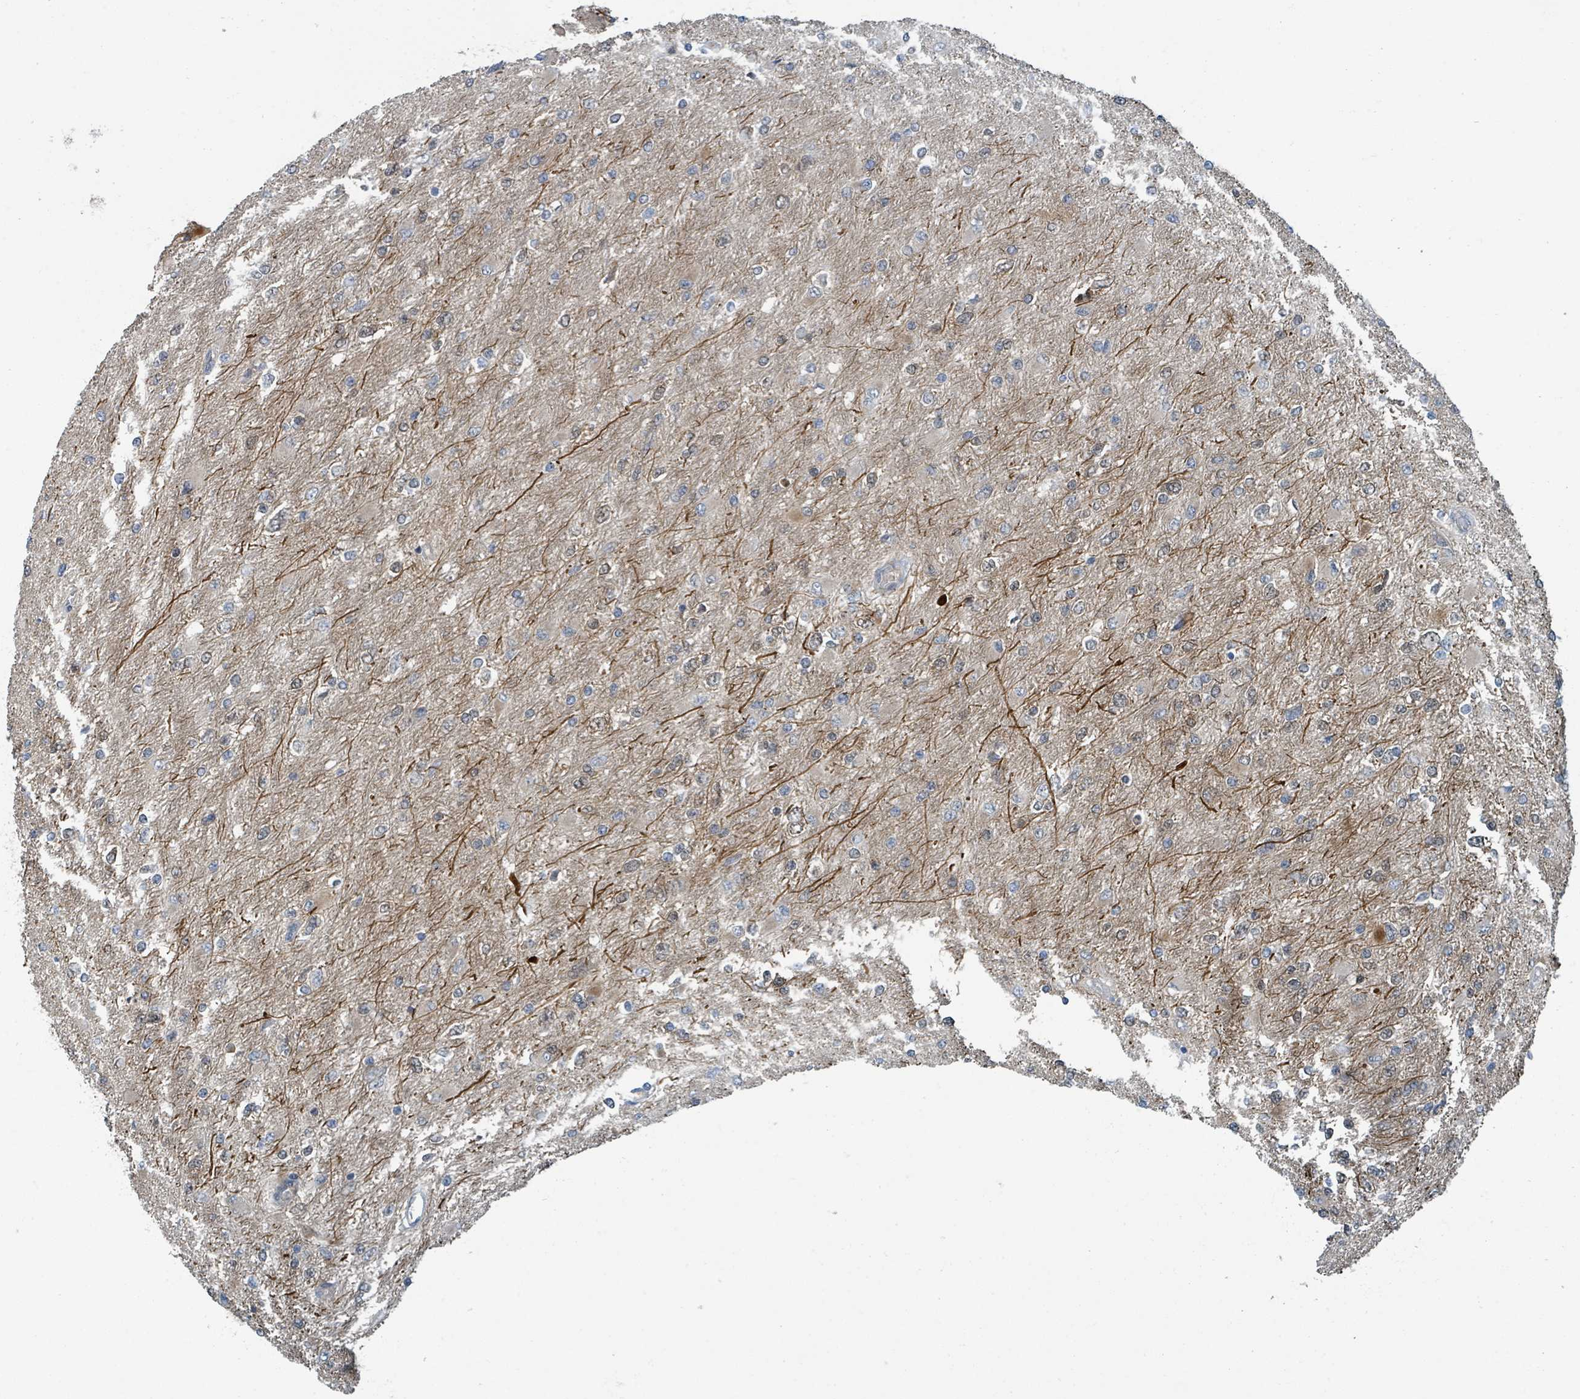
{"staining": {"intensity": "weak", "quantity": "25%-75%", "location": "cytoplasmic/membranous"}, "tissue": "glioma", "cell_type": "Tumor cells", "image_type": "cancer", "snomed": [{"axis": "morphology", "description": "Glioma, malignant, High grade"}, {"axis": "topography", "description": "Cerebral cortex"}], "caption": "Immunohistochemistry (IHC) image of glioma stained for a protein (brown), which exhibits low levels of weak cytoplasmic/membranous staining in approximately 25%-75% of tumor cells.", "gene": "GOLGA7", "patient": {"sex": "female", "age": 36}}